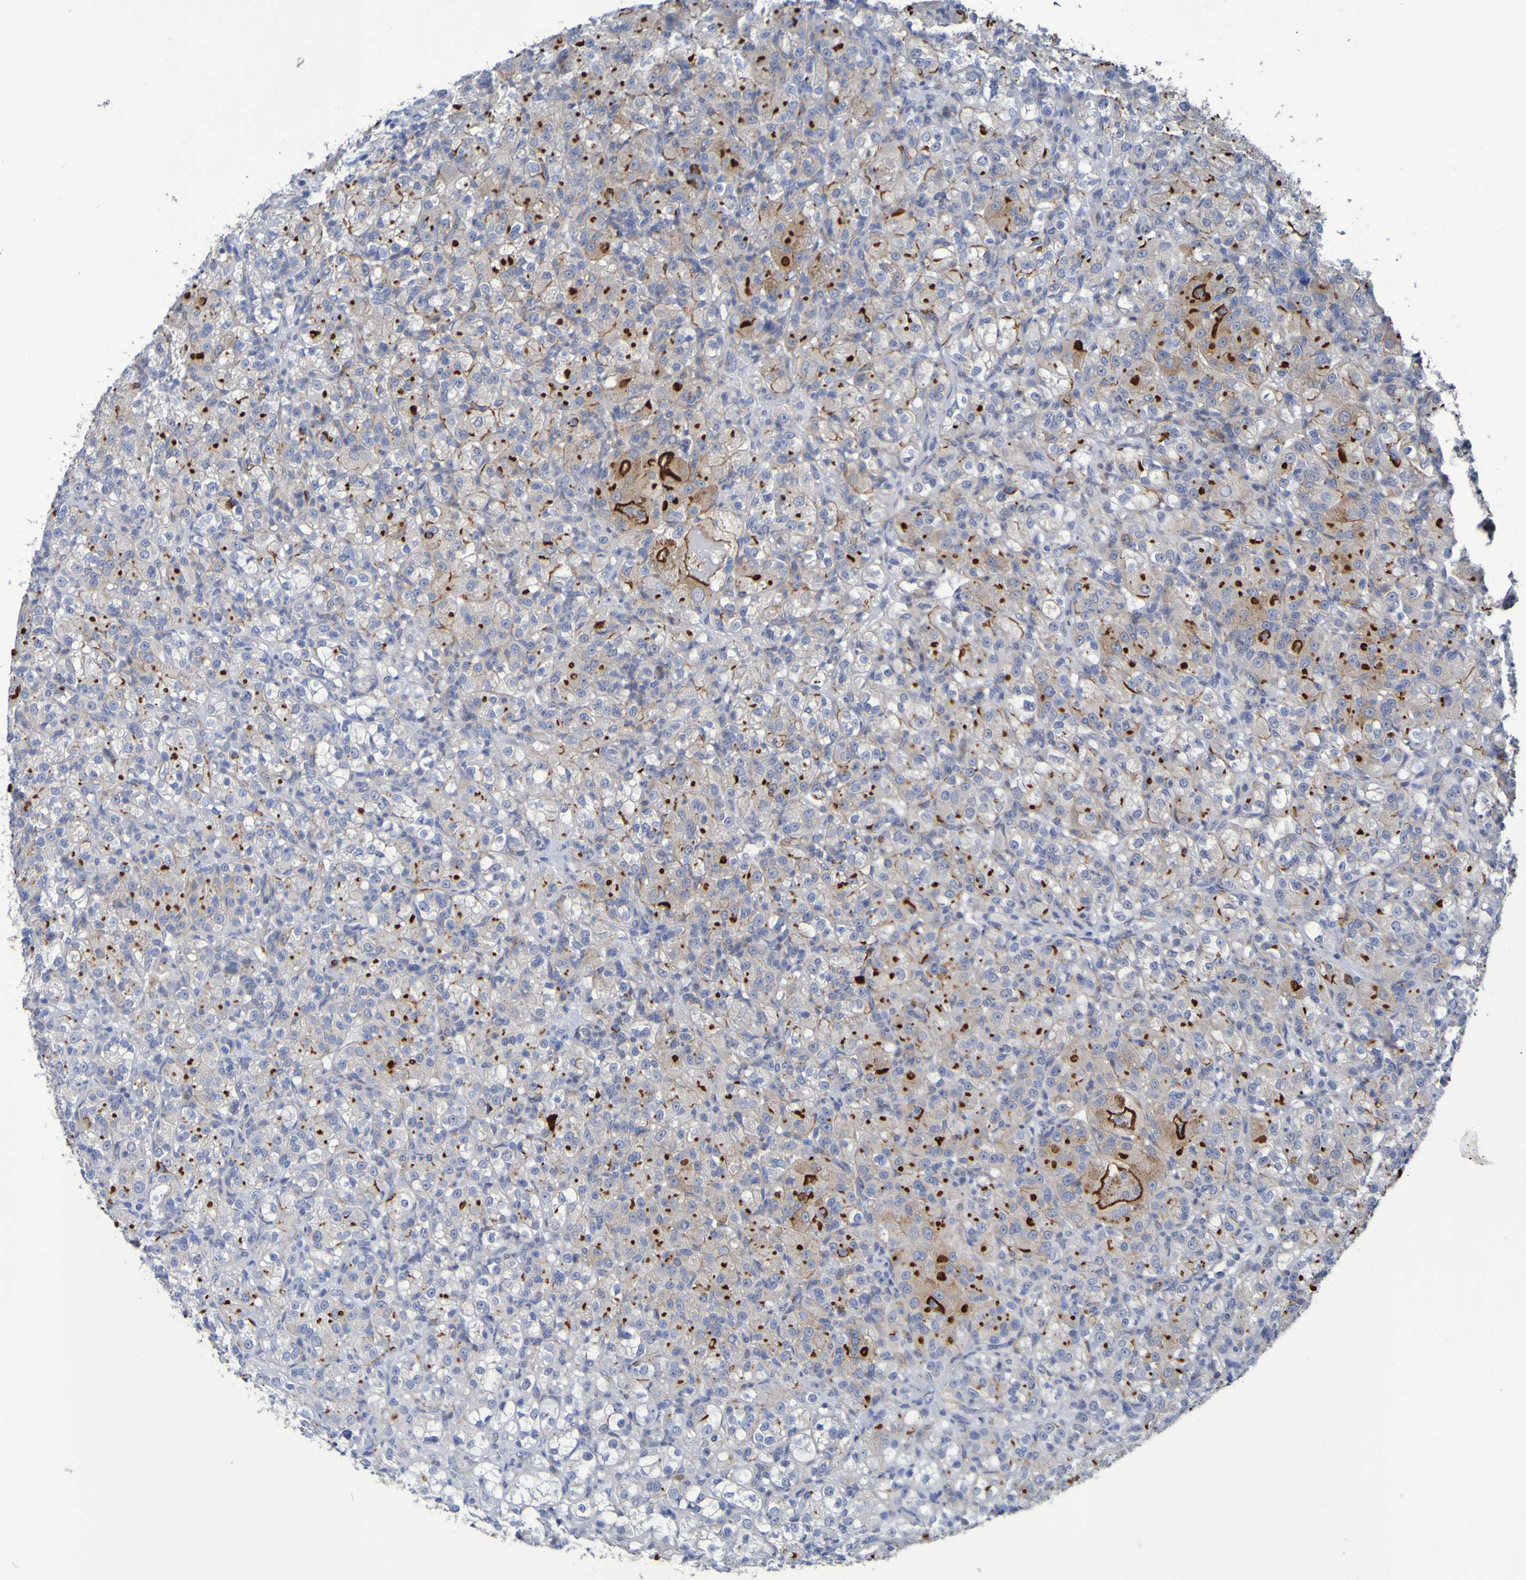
{"staining": {"intensity": "strong", "quantity": "25%-75%", "location": "cytoplasmic/membranous"}, "tissue": "renal cancer", "cell_type": "Tumor cells", "image_type": "cancer", "snomed": [{"axis": "morphology", "description": "Adenocarcinoma, NOS"}, {"axis": "topography", "description": "Kidney"}], "caption": "High-power microscopy captured an IHC micrograph of renal cancer, revealing strong cytoplasmic/membranous expression in about 25%-75% of tumor cells.", "gene": "C11orf24", "patient": {"sex": "male", "age": 61}}